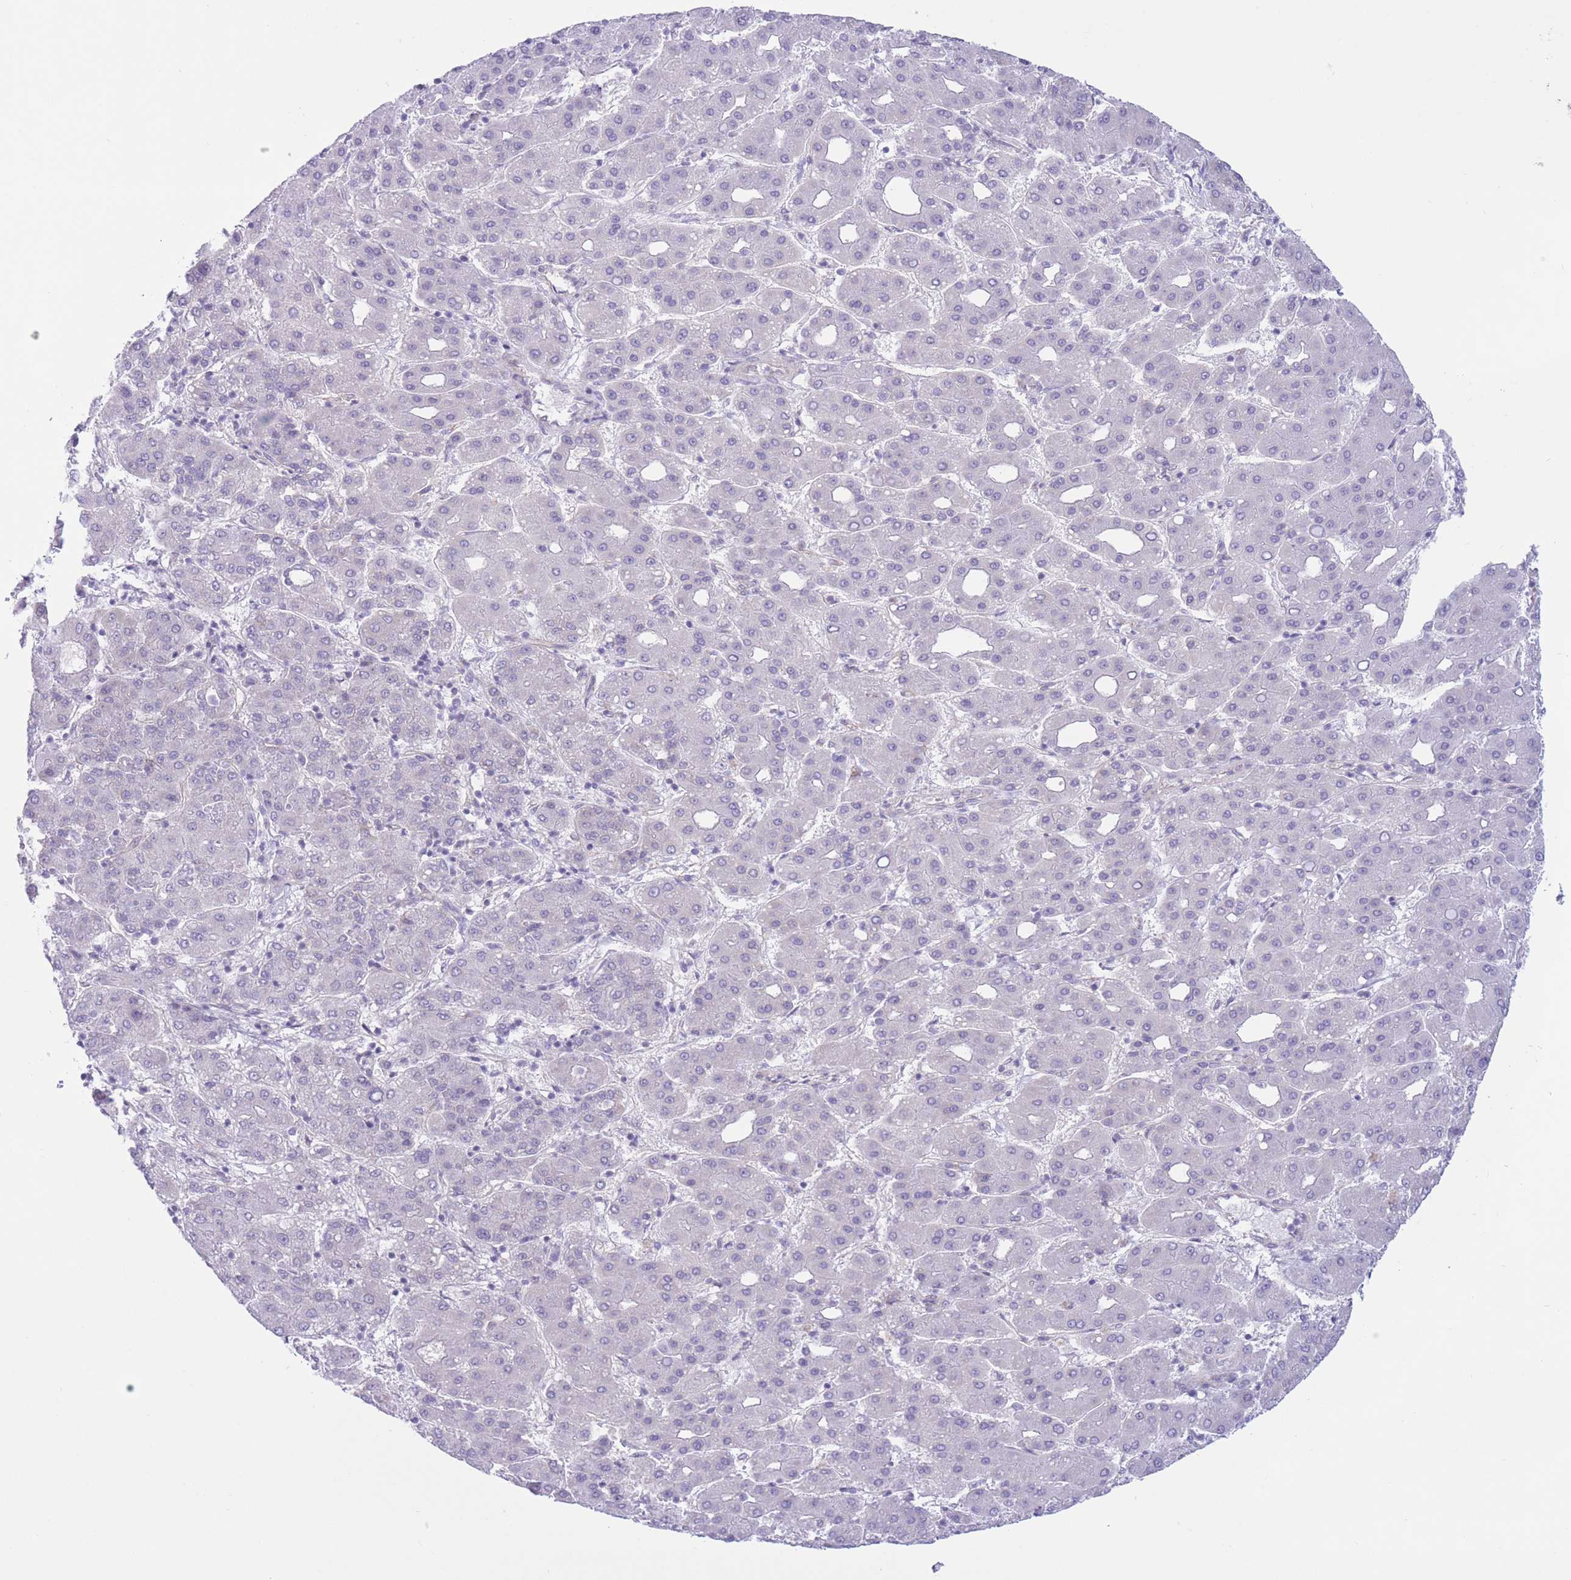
{"staining": {"intensity": "negative", "quantity": "none", "location": "none"}, "tissue": "liver cancer", "cell_type": "Tumor cells", "image_type": "cancer", "snomed": [{"axis": "morphology", "description": "Carcinoma, Hepatocellular, NOS"}, {"axis": "topography", "description": "Liver"}], "caption": "IHC image of neoplastic tissue: human hepatocellular carcinoma (liver) stained with DAB (3,3'-diaminobenzidine) shows no significant protein expression in tumor cells.", "gene": "MRPS31", "patient": {"sex": "male", "age": 65}}